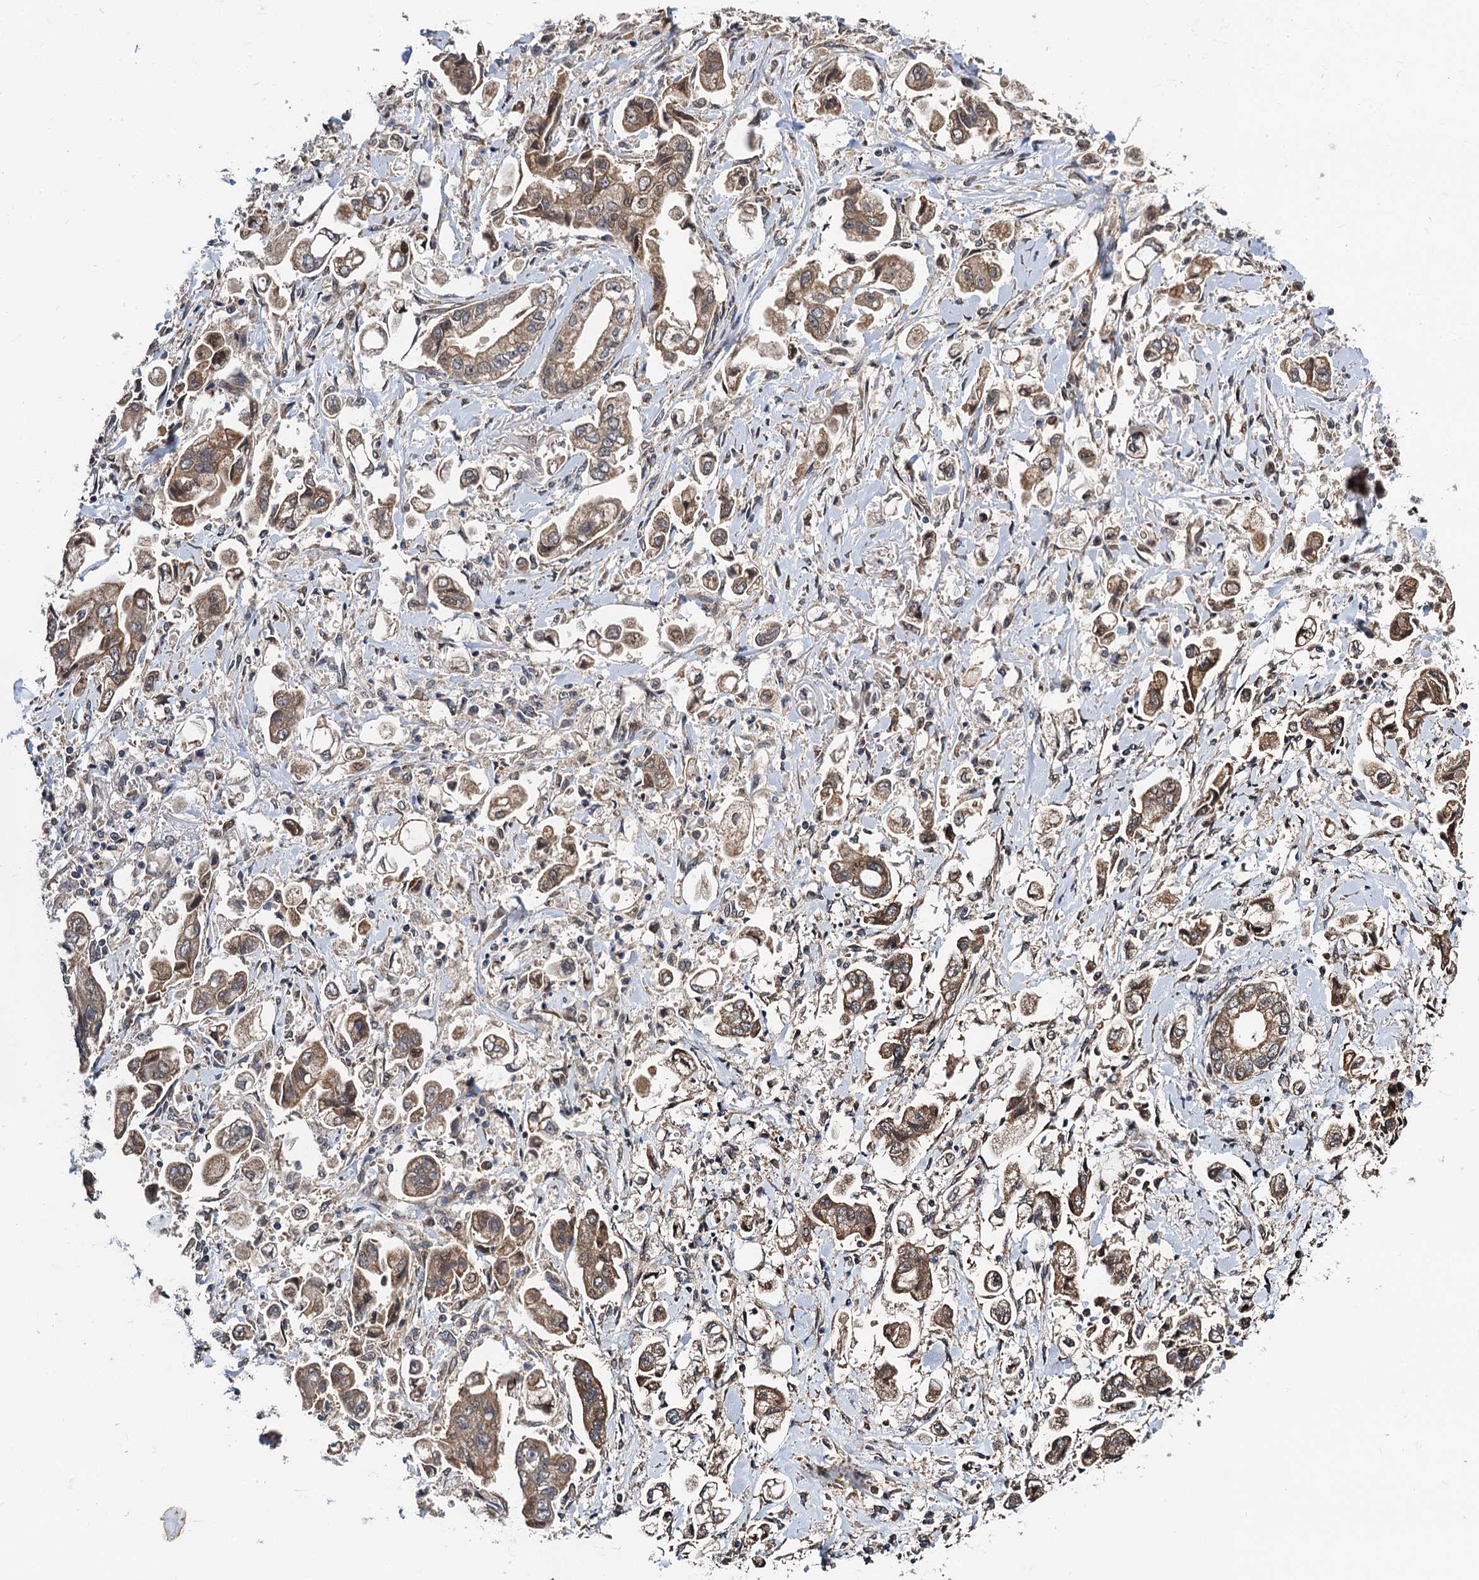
{"staining": {"intensity": "moderate", "quantity": ">75%", "location": "cytoplasmic/membranous"}, "tissue": "stomach cancer", "cell_type": "Tumor cells", "image_type": "cancer", "snomed": [{"axis": "morphology", "description": "Adenocarcinoma, NOS"}, {"axis": "topography", "description": "Stomach"}], "caption": "Protein staining of stomach cancer tissue exhibits moderate cytoplasmic/membranous staining in approximately >75% of tumor cells. The staining was performed using DAB (3,3'-diaminobenzidine) to visualize the protein expression in brown, while the nuclei were stained in blue with hematoxylin (Magnification: 20x).", "gene": "NAA16", "patient": {"sex": "male", "age": 62}}